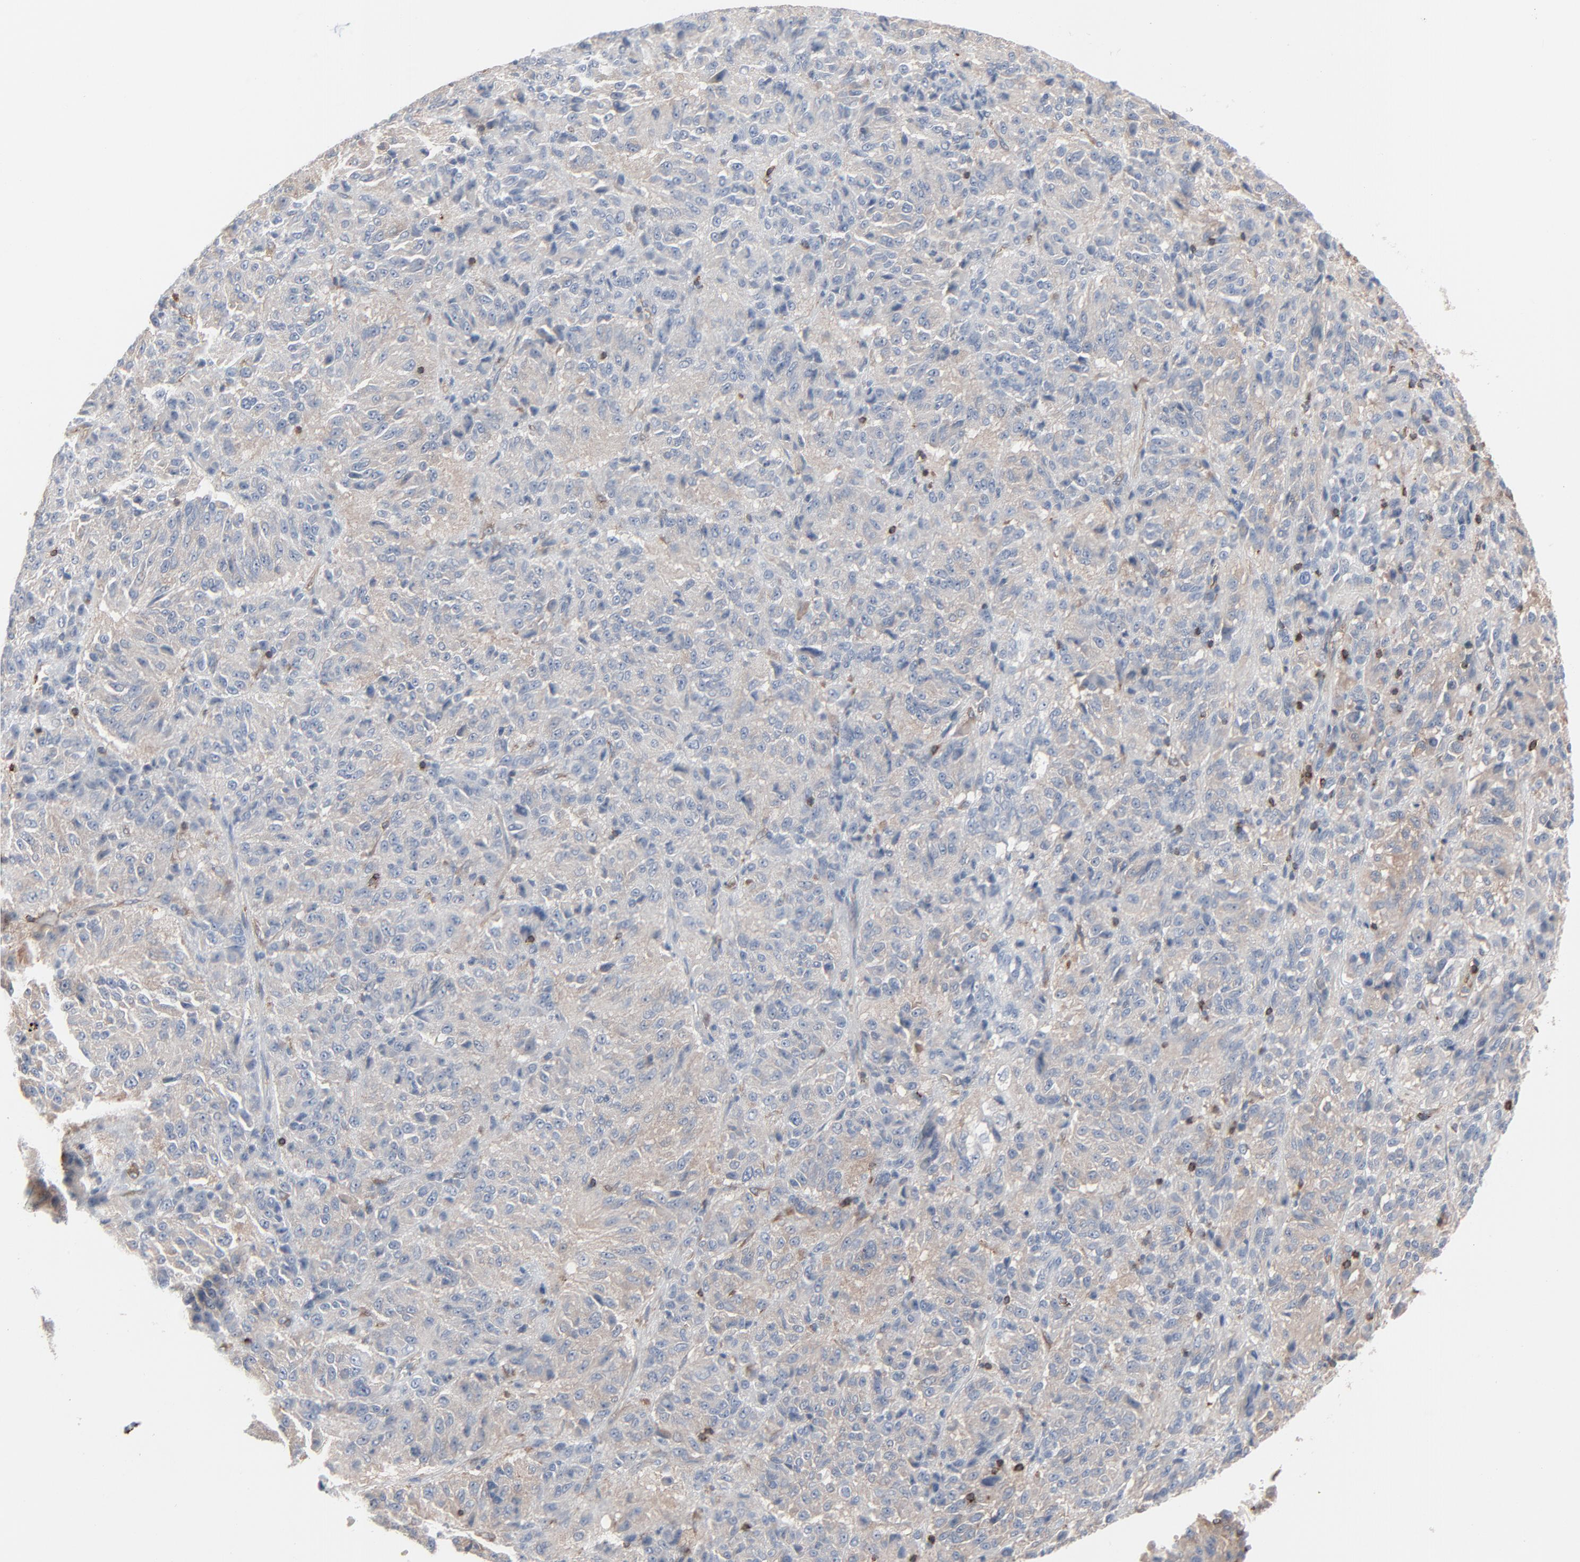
{"staining": {"intensity": "weak", "quantity": ">75%", "location": "cytoplasmic/membranous"}, "tissue": "melanoma", "cell_type": "Tumor cells", "image_type": "cancer", "snomed": [{"axis": "morphology", "description": "Malignant melanoma, Metastatic site"}, {"axis": "topography", "description": "Lung"}], "caption": "Protein expression by immunohistochemistry reveals weak cytoplasmic/membranous positivity in approximately >75% of tumor cells in melanoma.", "gene": "OPTN", "patient": {"sex": "male", "age": 64}}